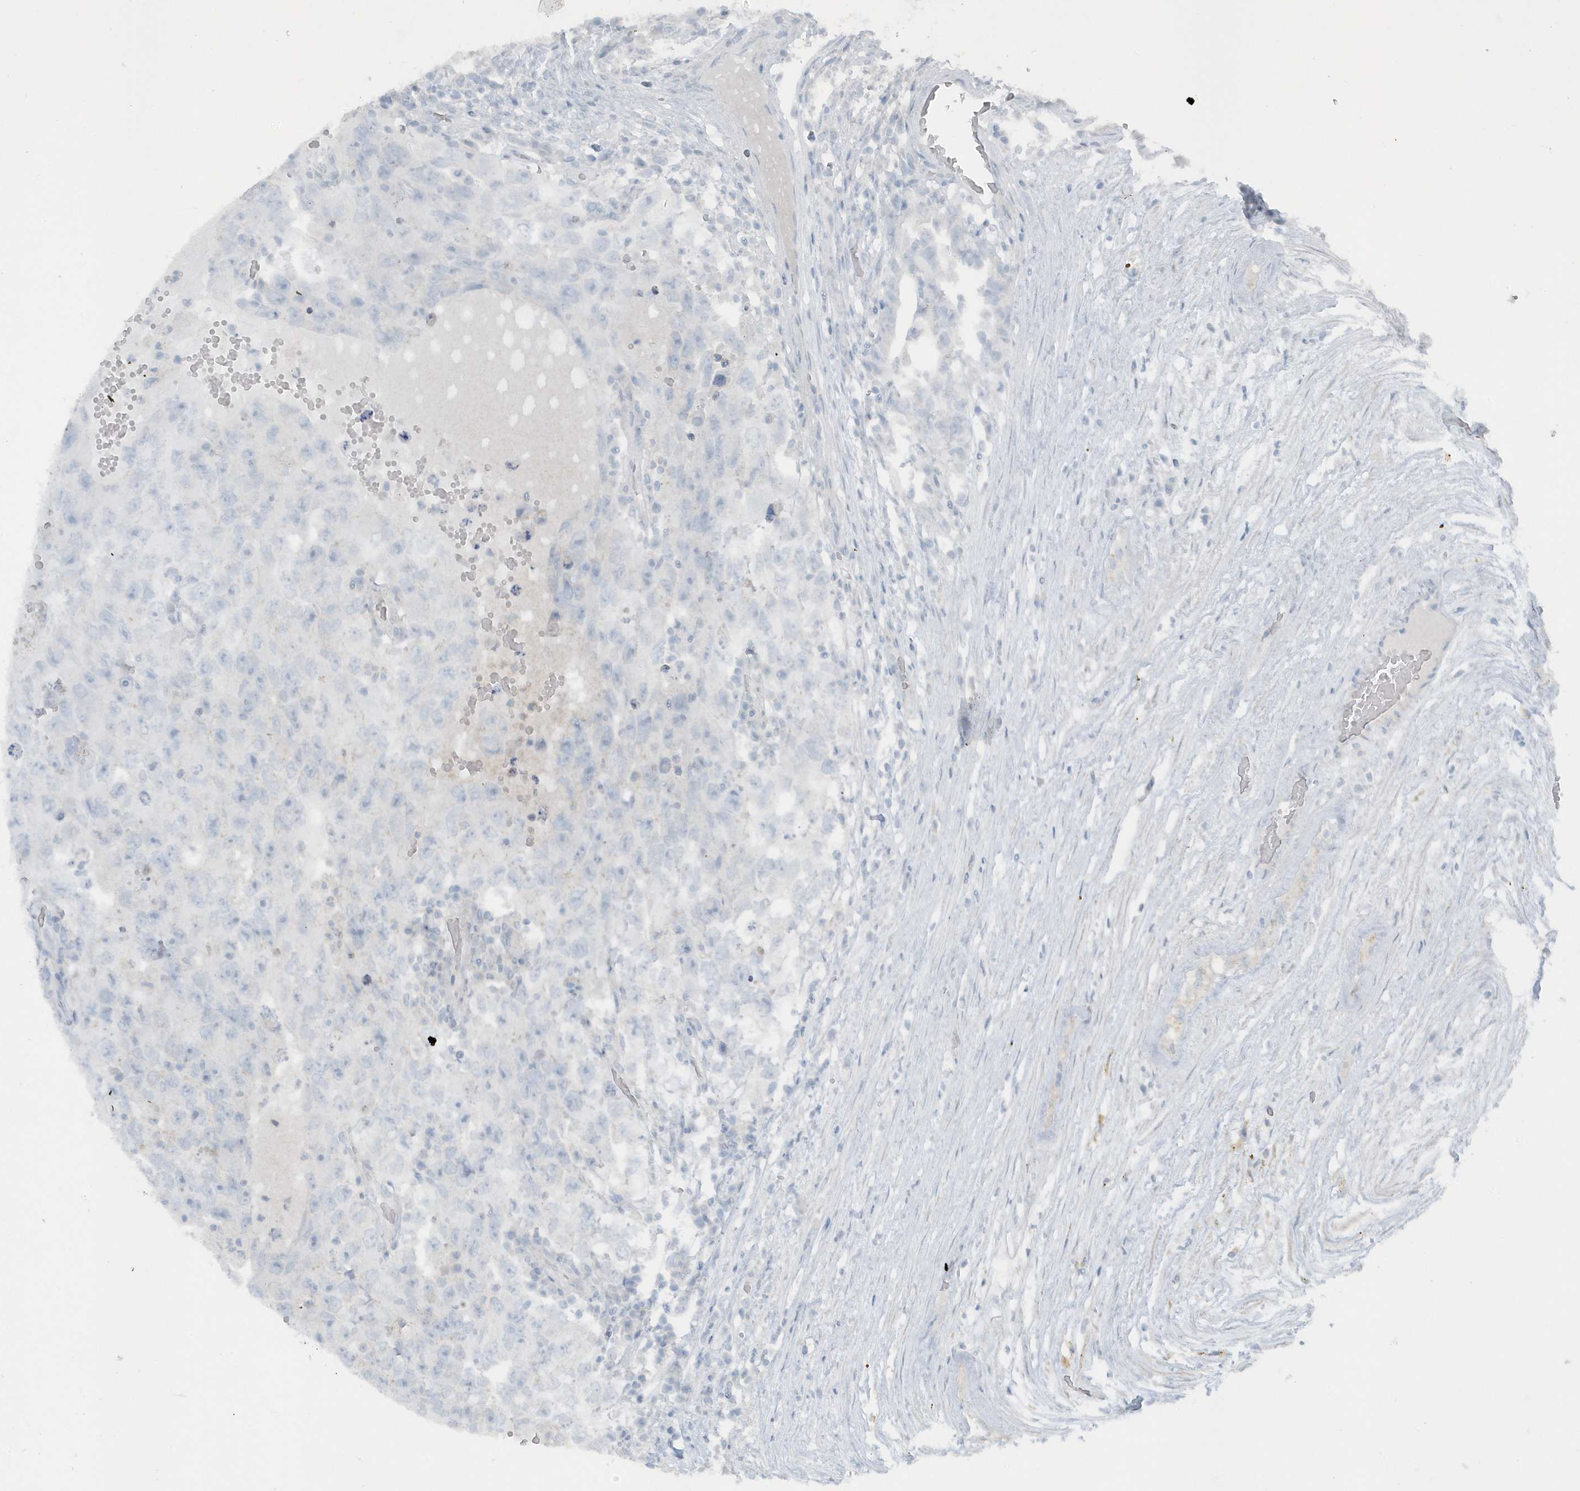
{"staining": {"intensity": "negative", "quantity": "none", "location": "none"}, "tissue": "testis cancer", "cell_type": "Tumor cells", "image_type": "cancer", "snomed": [{"axis": "morphology", "description": "Carcinoma, Embryonal, NOS"}, {"axis": "topography", "description": "Testis"}], "caption": "Protein analysis of embryonal carcinoma (testis) demonstrates no significant staining in tumor cells.", "gene": "ACTC1", "patient": {"sex": "male", "age": 26}}